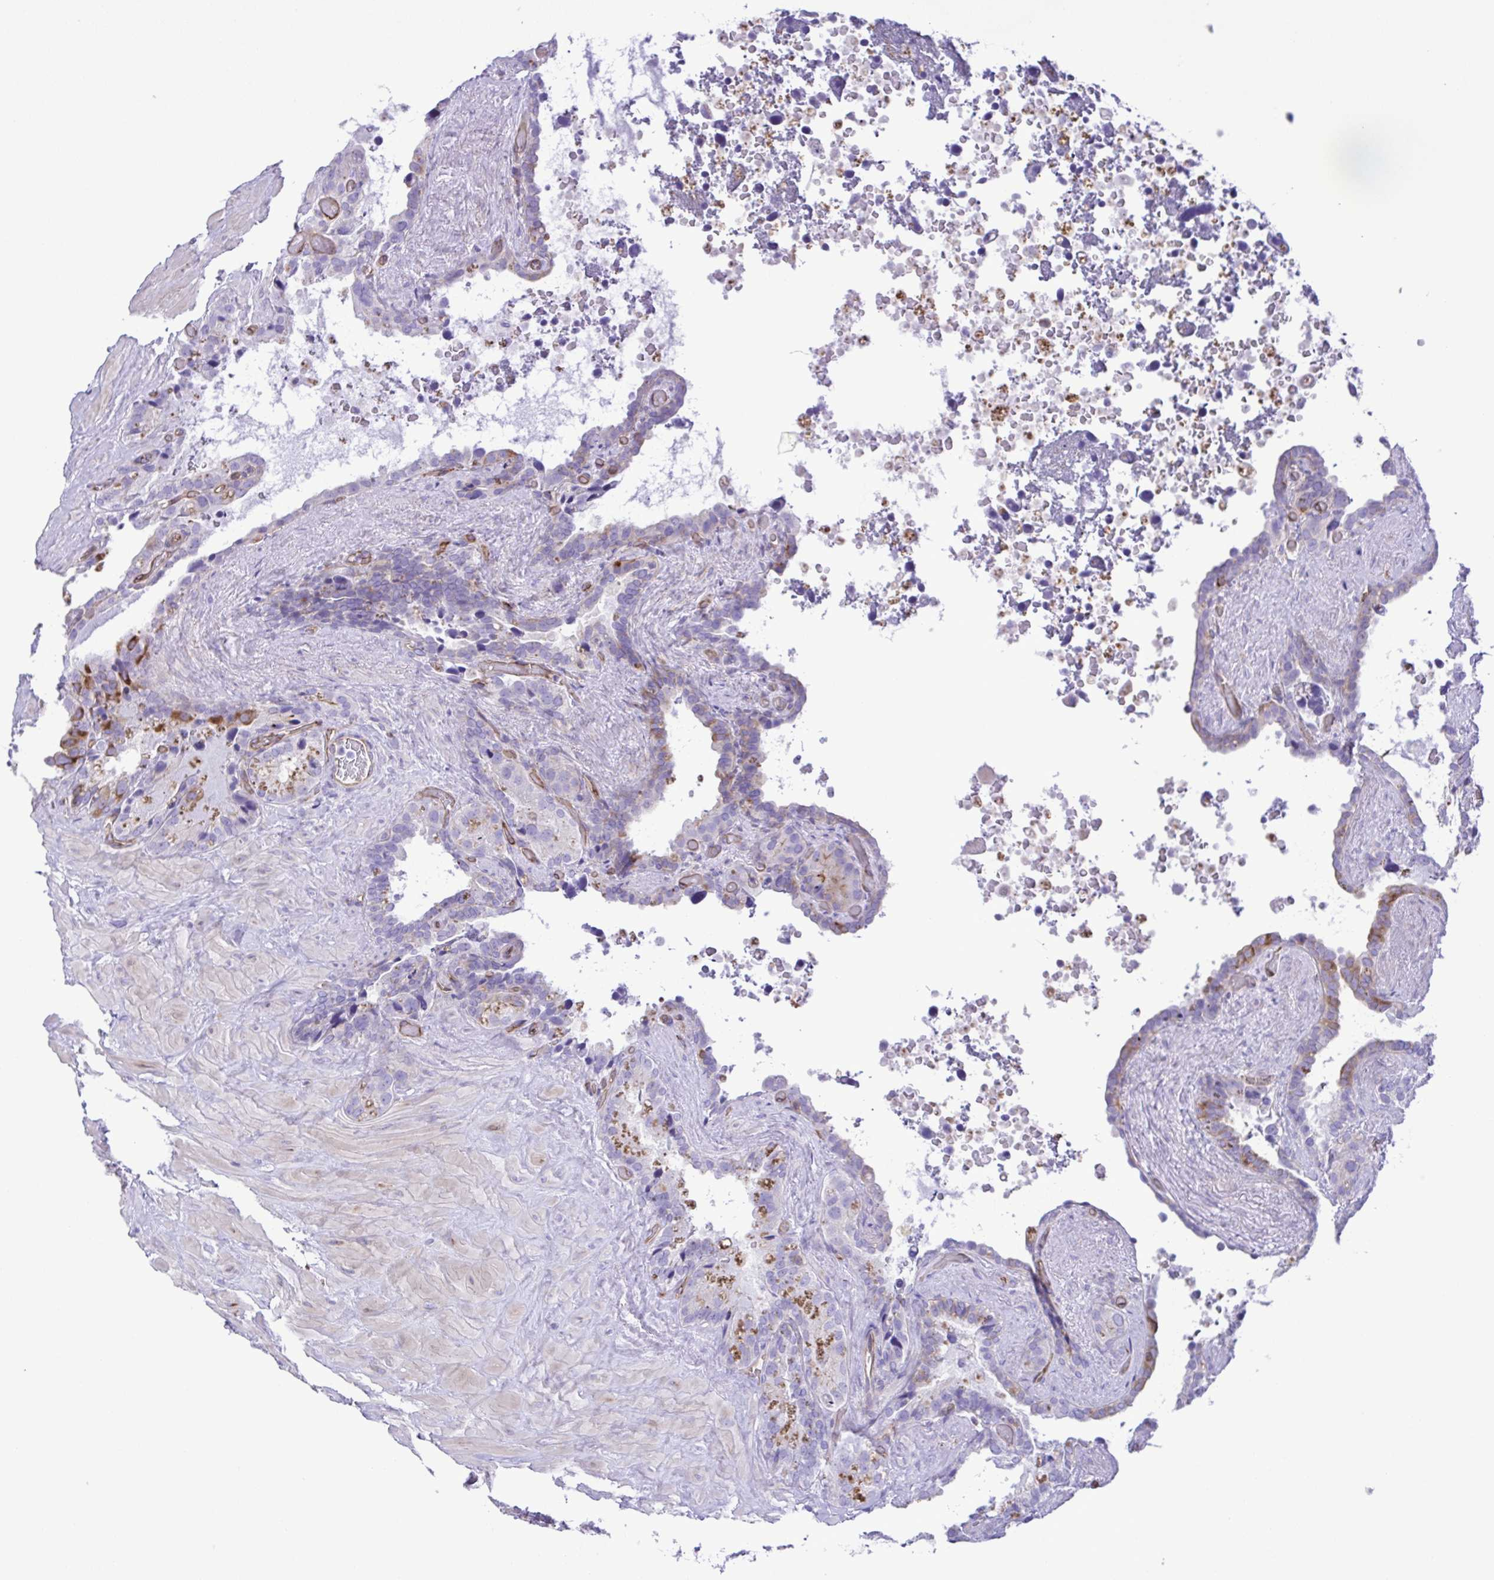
{"staining": {"intensity": "moderate", "quantity": "<25%", "location": "cytoplasmic/membranous"}, "tissue": "seminal vesicle", "cell_type": "Glandular cells", "image_type": "normal", "snomed": [{"axis": "morphology", "description": "Normal tissue, NOS"}, {"axis": "topography", "description": "Seminal veicle"}], "caption": "A brown stain shows moderate cytoplasmic/membranous expression of a protein in glandular cells of benign seminal vesicle.", "gene": "FLT1", "patient": {"sex": "male", "age": 60}}